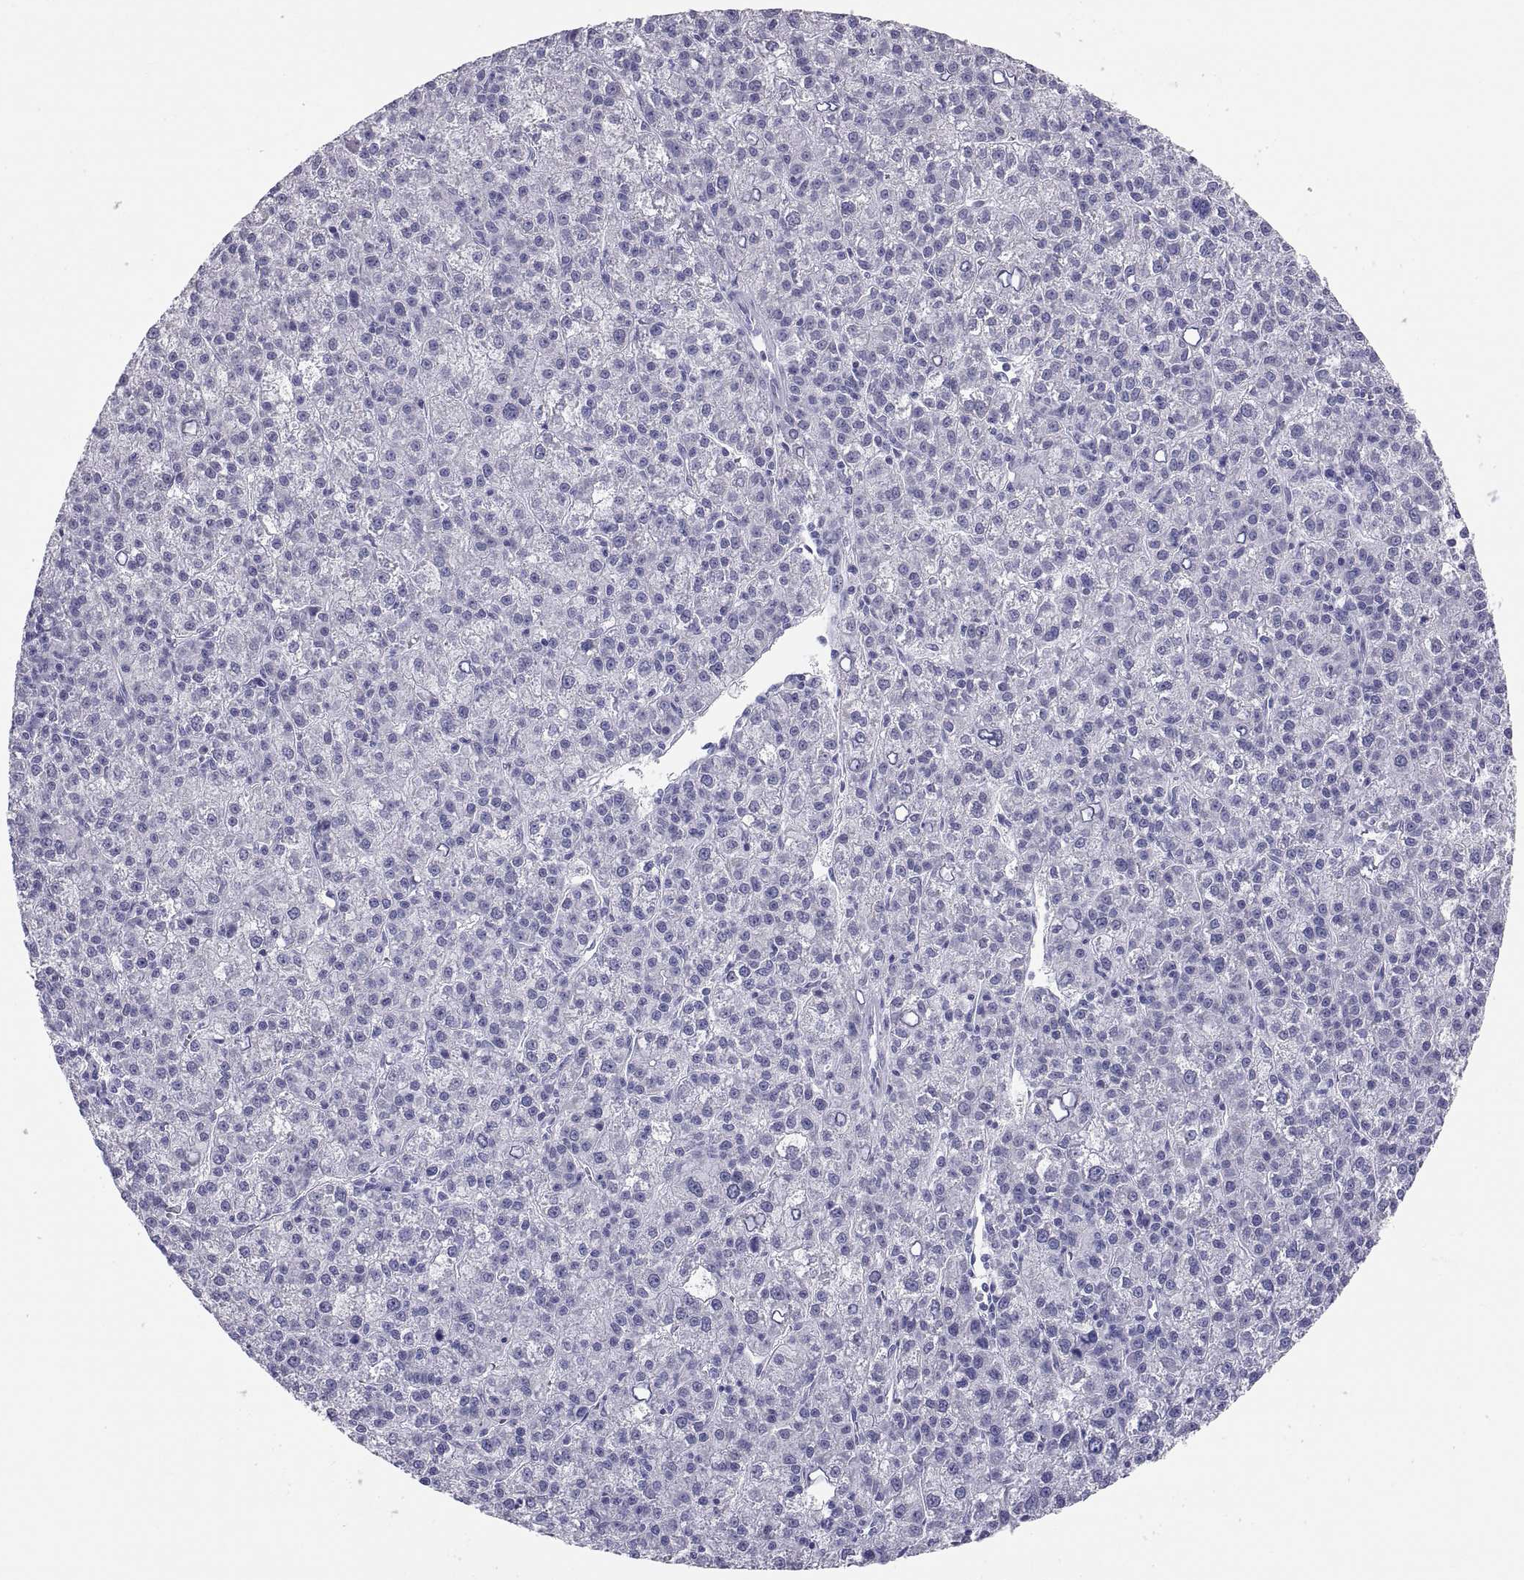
{"staining": {"intensity": "negative", "quantity": "none", "location": "none"}, "tissue": "liver cancer", "cell_type": "Tumor cells", "image_type": "cancer", "snomed": [{"axis": "morphology", "description": "Carcinoma, Hepatocellular, NOS"}, {"axis": "topography", "description": "Liver"}], "caption": "Human liver cancer (hepatocellular carcinoma) stained for a protein using IHC displays no staining in tumor cells.", "gene": "FAM170A", "patient": {"sex": "female", "age": 60}}